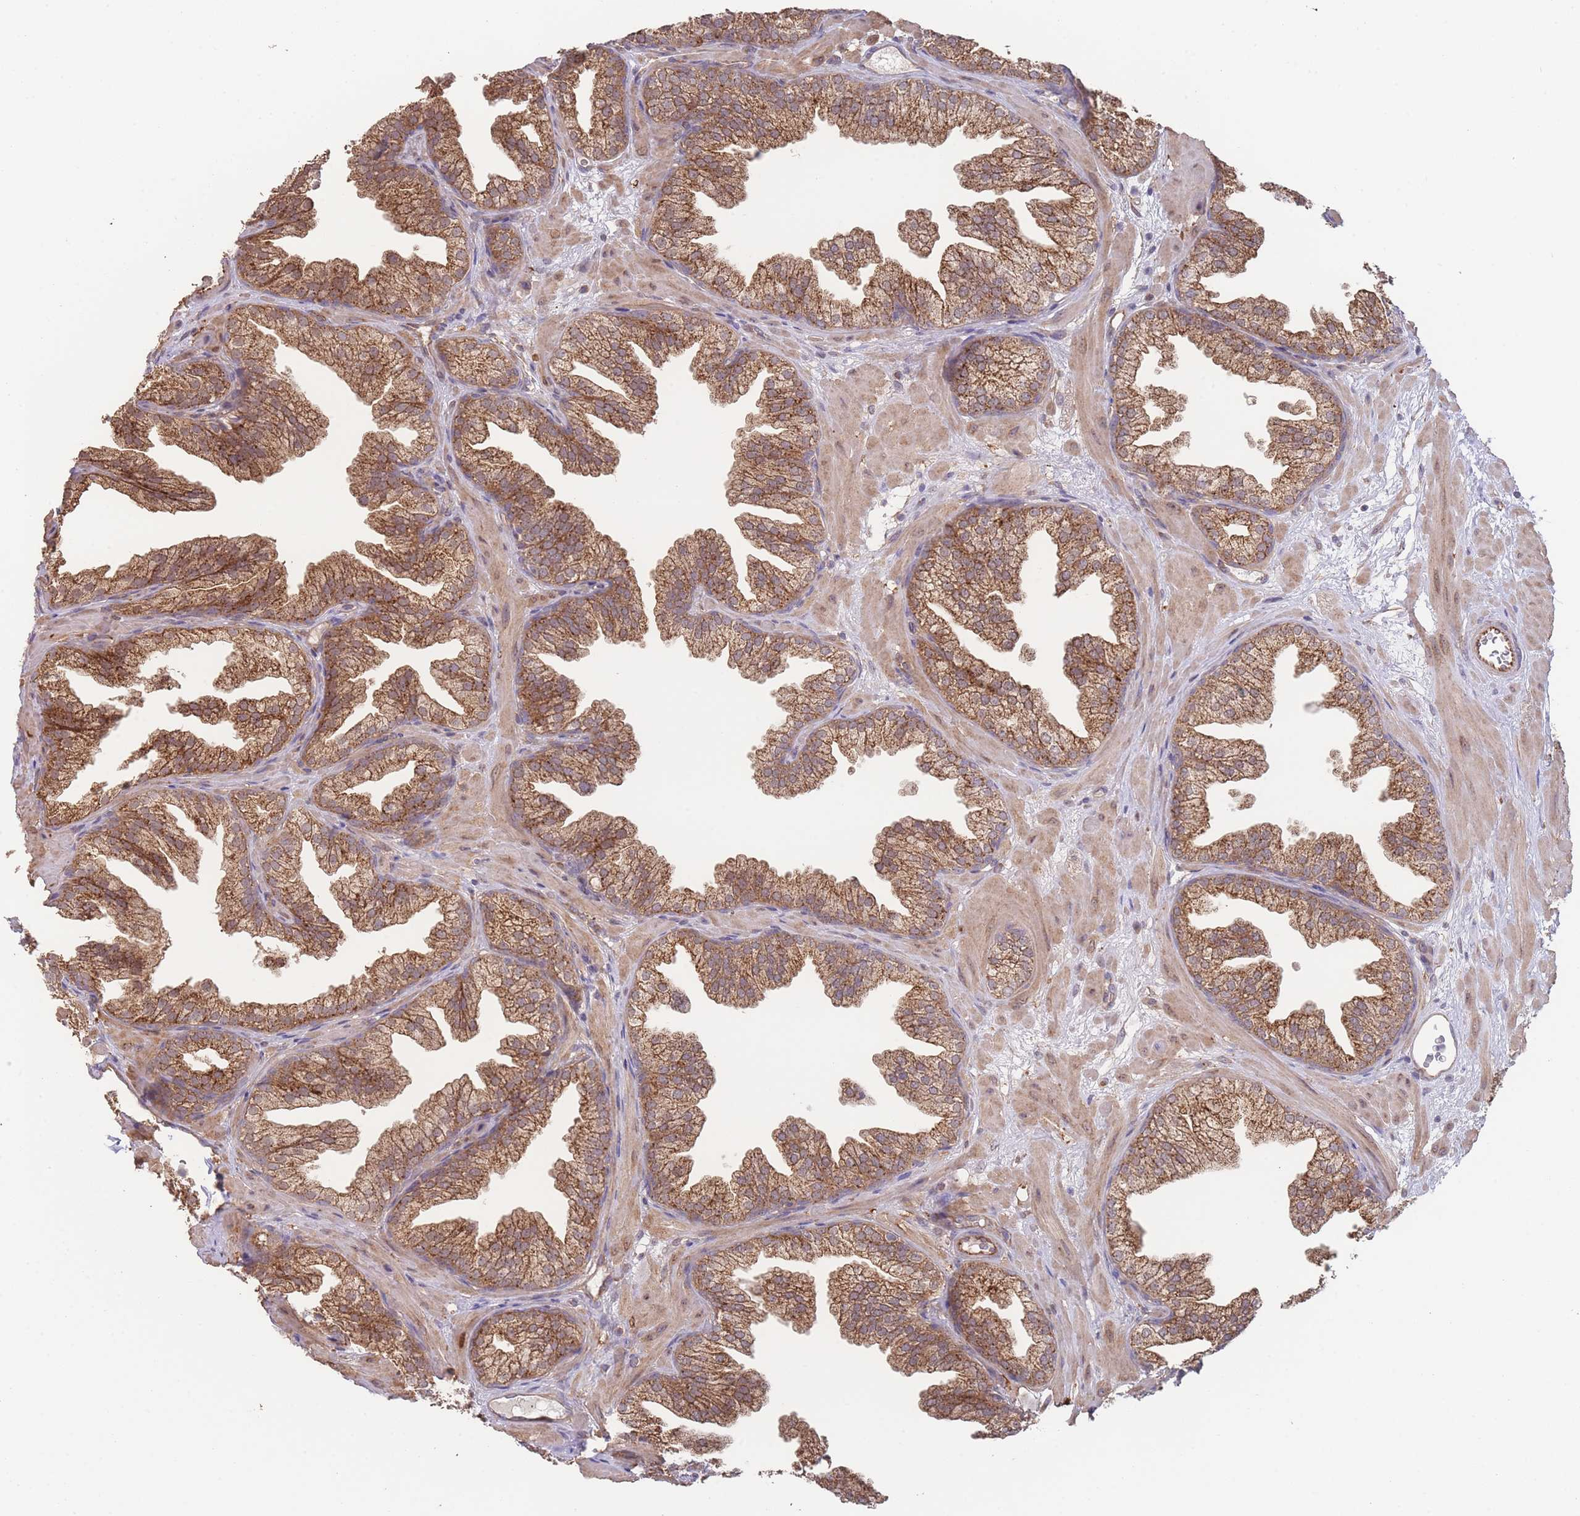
{"staining": {"intensity": "moderate", "quantity": ">75%", "location": "cytoplasmic/membranous"}, "tissue": "prostate", "cell_type": "Glandular cells", "image_type": "normal", "snomed": [{"axis": "morphology", "description": "Normal tissue, NOS"}, {"axis": "topography", "description": "Prostate"}], "caption": "Glandular cells exhibit moderate cytoplasmic/membranous positivity in about >75% of cells in unremarkable prostate. The protein is stained brown, and the nuclei are stained in blue (DAB IHC with brightfield microscopy, high magnification).", "gene": "PXMP4", "patient": {"sex": "male", "age": 37}}